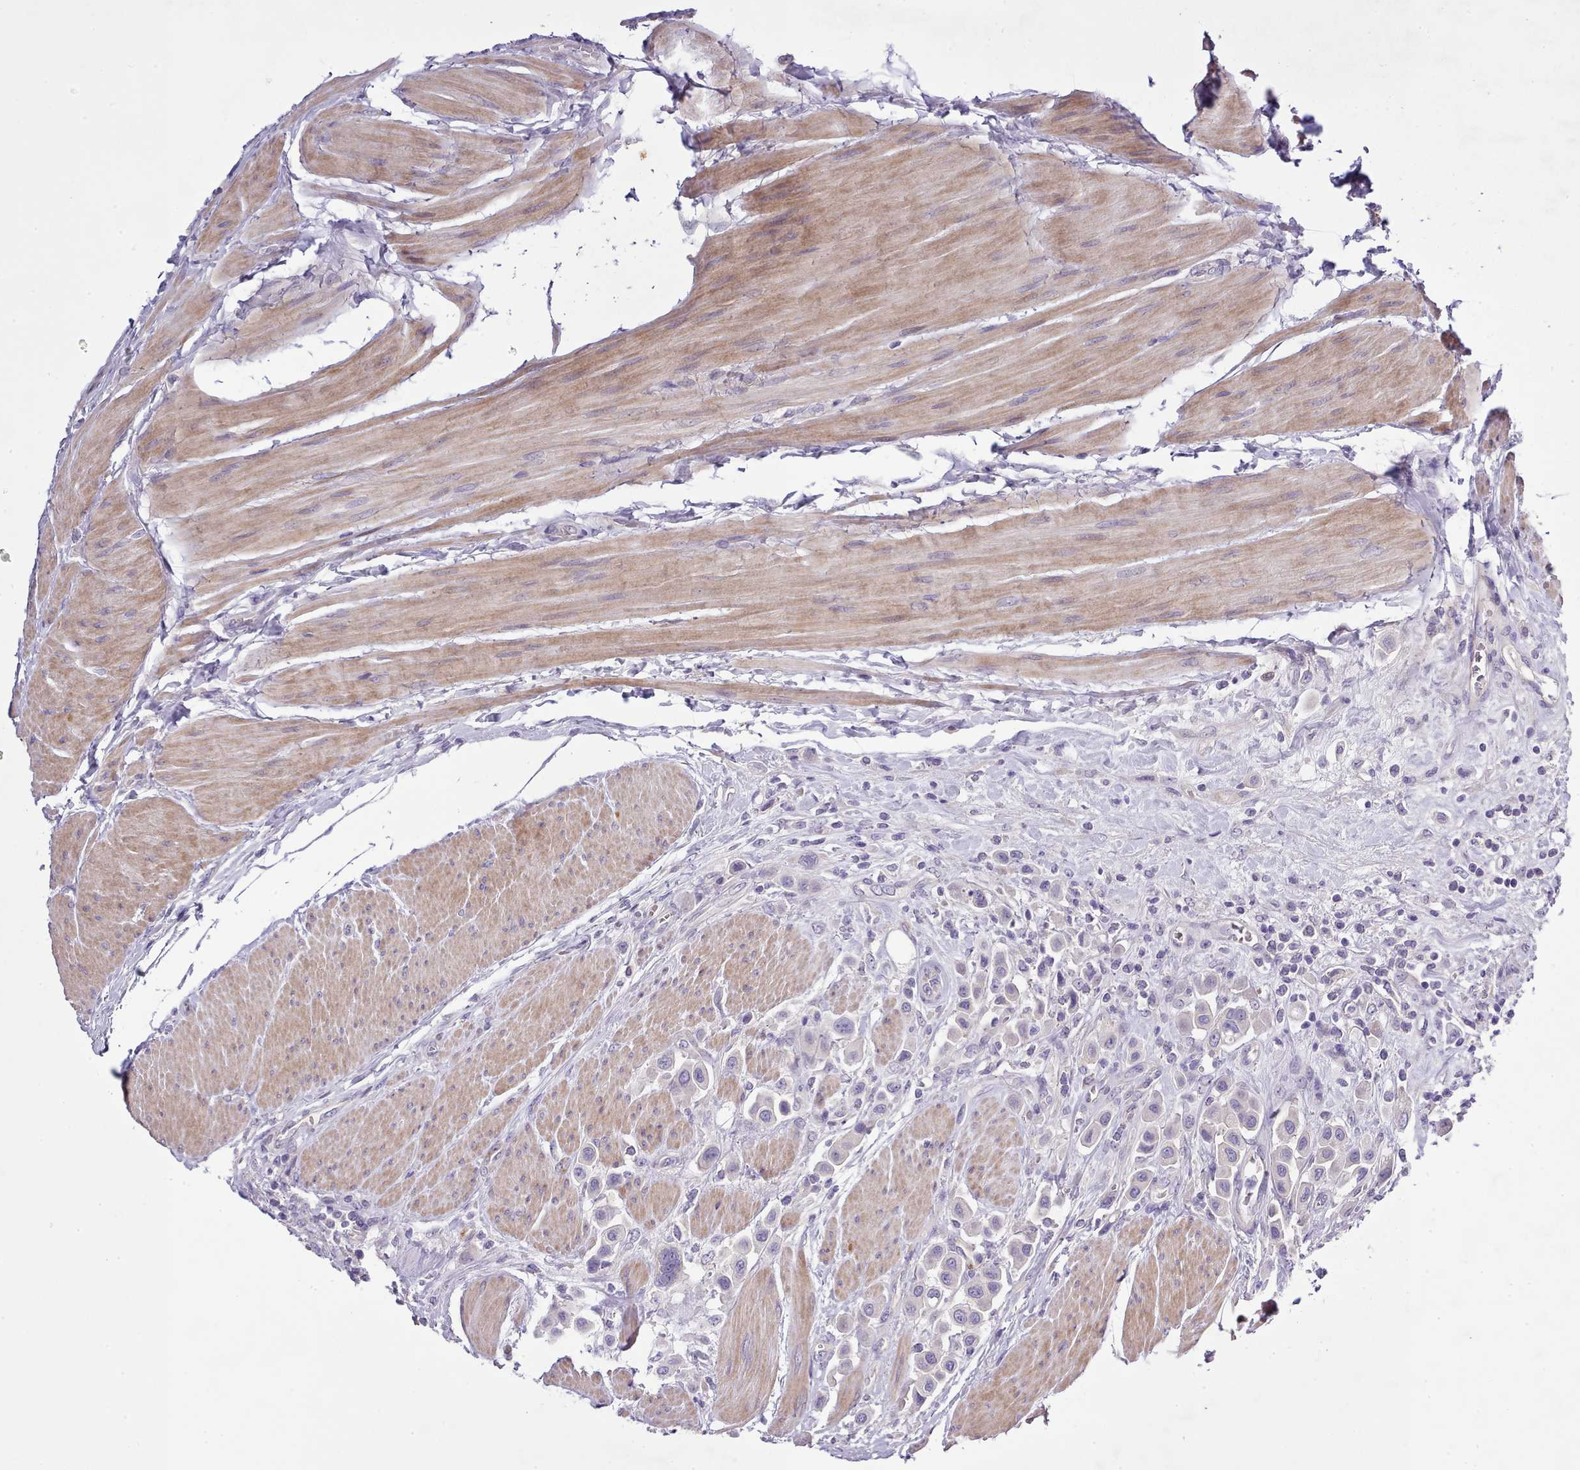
{"staining": {"intensity": "negative", "quantity": "none", "location": "none"}, "tissue": "urothelial cancer", "cell_type": "Tumor cells", "image_type": "cancer", "snomed": [{"axis": "morphology", "description": "Urothelial carcinoma, High grade"}, {"axis": "topography", "description": "Urinary bladder"}], "caption": "An IHC image of high-grade urothelial carcinoma is shown. There is no staining in tumor cells of high-grade urothelial carcinoma. Nuclei are stained in blue.", "gene": "SETX", "patient": {"sex": "male", "age": 50}}